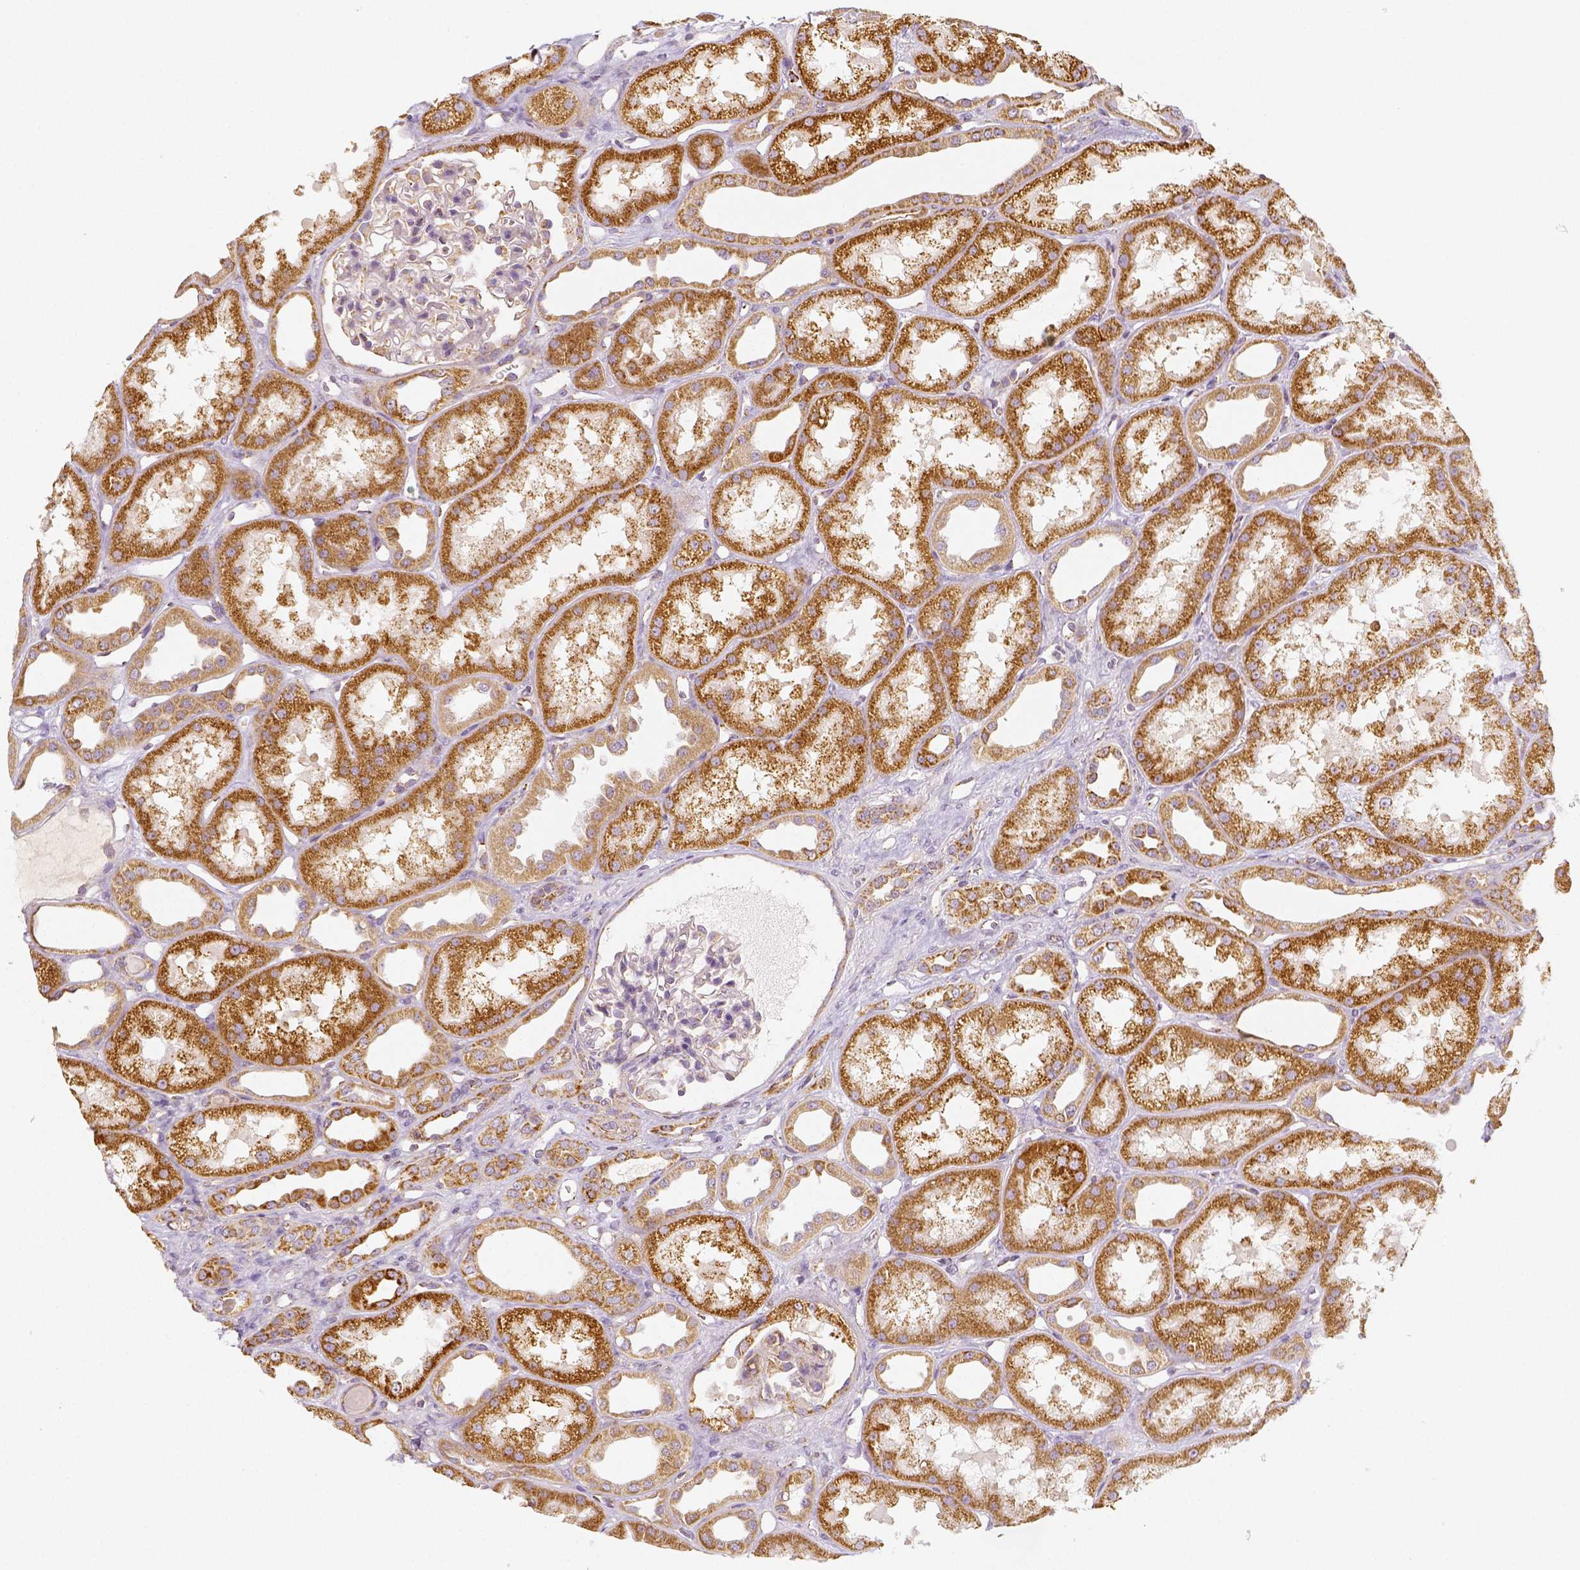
{"staining": {"intensity": "moderate", "quantity": "<25%", "location": "cytoplasmic/membranous"}, "tissue": "kidney", "cell_type": "Cells in glomeruli", "image_type": "normal", "snomed": [{"axis": "morphology", "description": "Normal tissue, NOS"}, {"axis": "topography", "description": "Kidney"}], "caption": "Brown immunohistochemical staining in benign human kidney demonstrates moderate cytoplasmic/membranous positivity in about <25% of cells in glomeruli. The protein of interest is shown in brown color, while the nuclei are stained blue.", "gene": "PGAM5", "patient": {"sex": "male", "age": 61}}